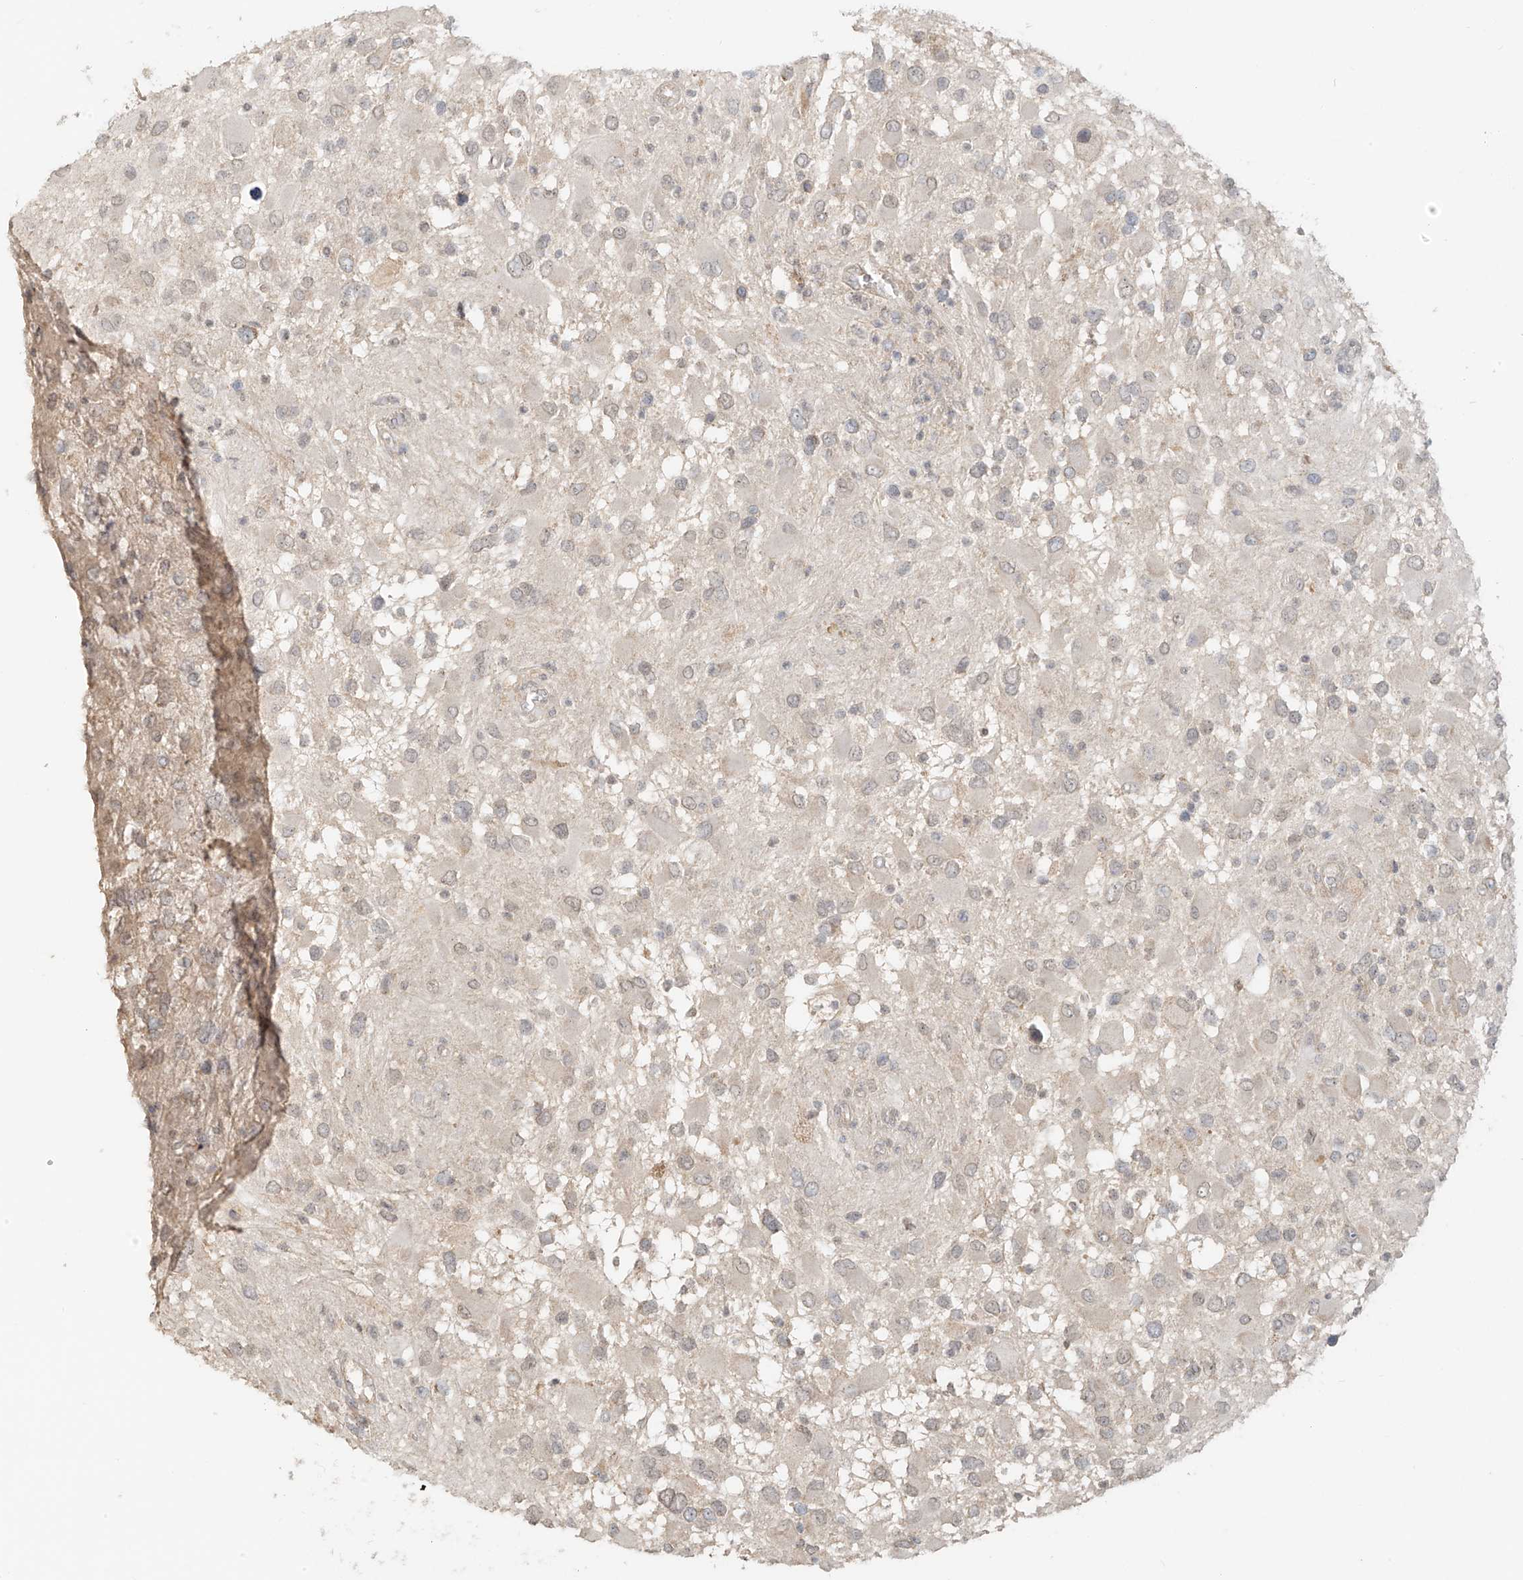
{"staining": {"intensity": "weak", "quantity": "<25%", "location": "nuclear"}, "tissue": "glioma", "cell_type": "Tumor cells", "image_type": "cancer", "snomed": [{"axis": "morphology", "description": "Glioma, malignant, High grade"}, {"axis": "topography", "description": "Brain"}], "caption": "The histopathology image displays no significant expression in tumor cells of glioma.", "gene": "ABCD1", "patient": {"sex": "male", "age": 53}}